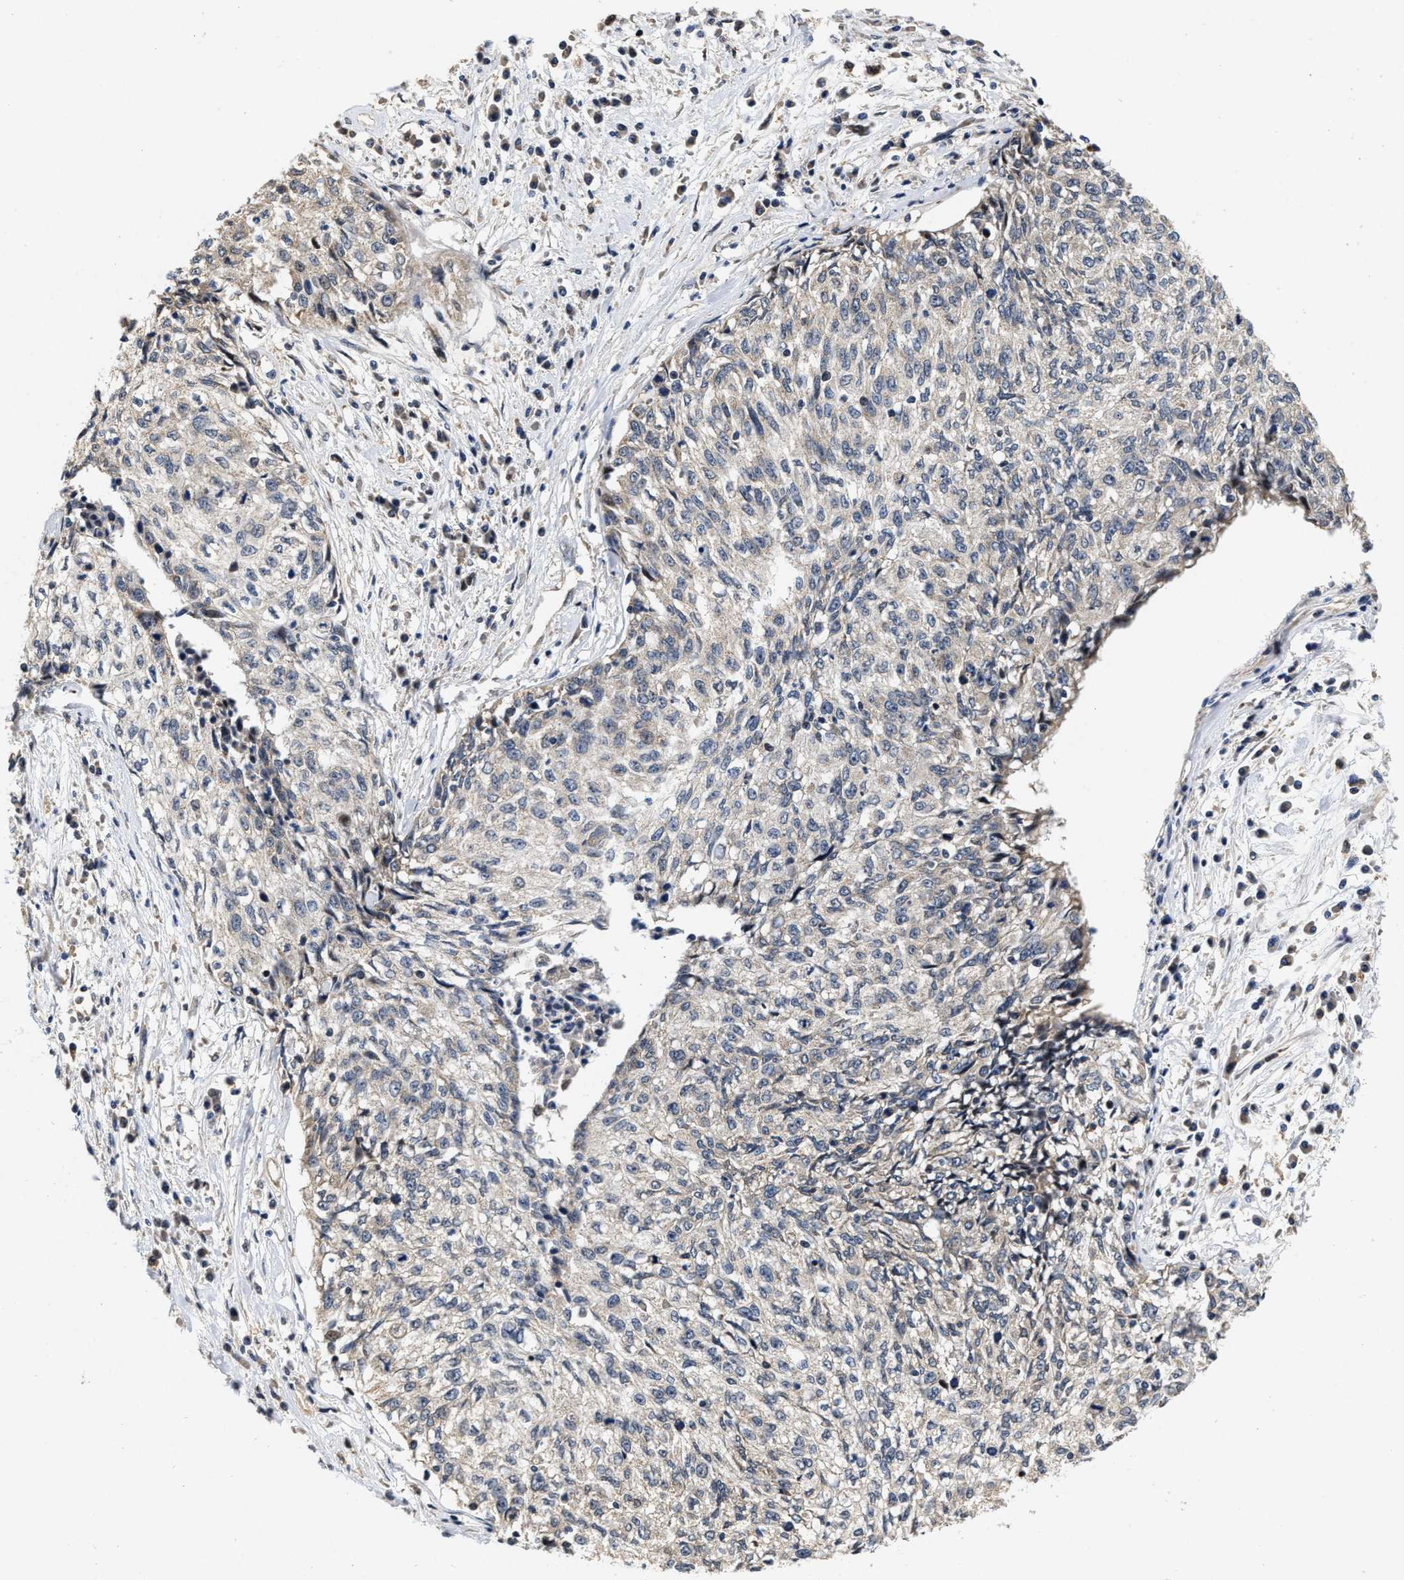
{"staining": {"intensity": "weak", "quantity": "<25%", "location": "cytoplasmic/membranous"}, "tissue": "cervical cancer", "cell_type": "Tumor cells", "image_type": "cancer", "snomed": [{"axis": "morphology", "description": "Squamous cell carcinoma, NOS"}, {"axis": "topography", "description": "Cervix"}], "caption": "Micrograph shows no protein expression in tumor cells of cervical cancer (squamous cell carcinoma) tissue.", "gene": "SCYL2", "patient": {"sex": "female", "age": 57}}